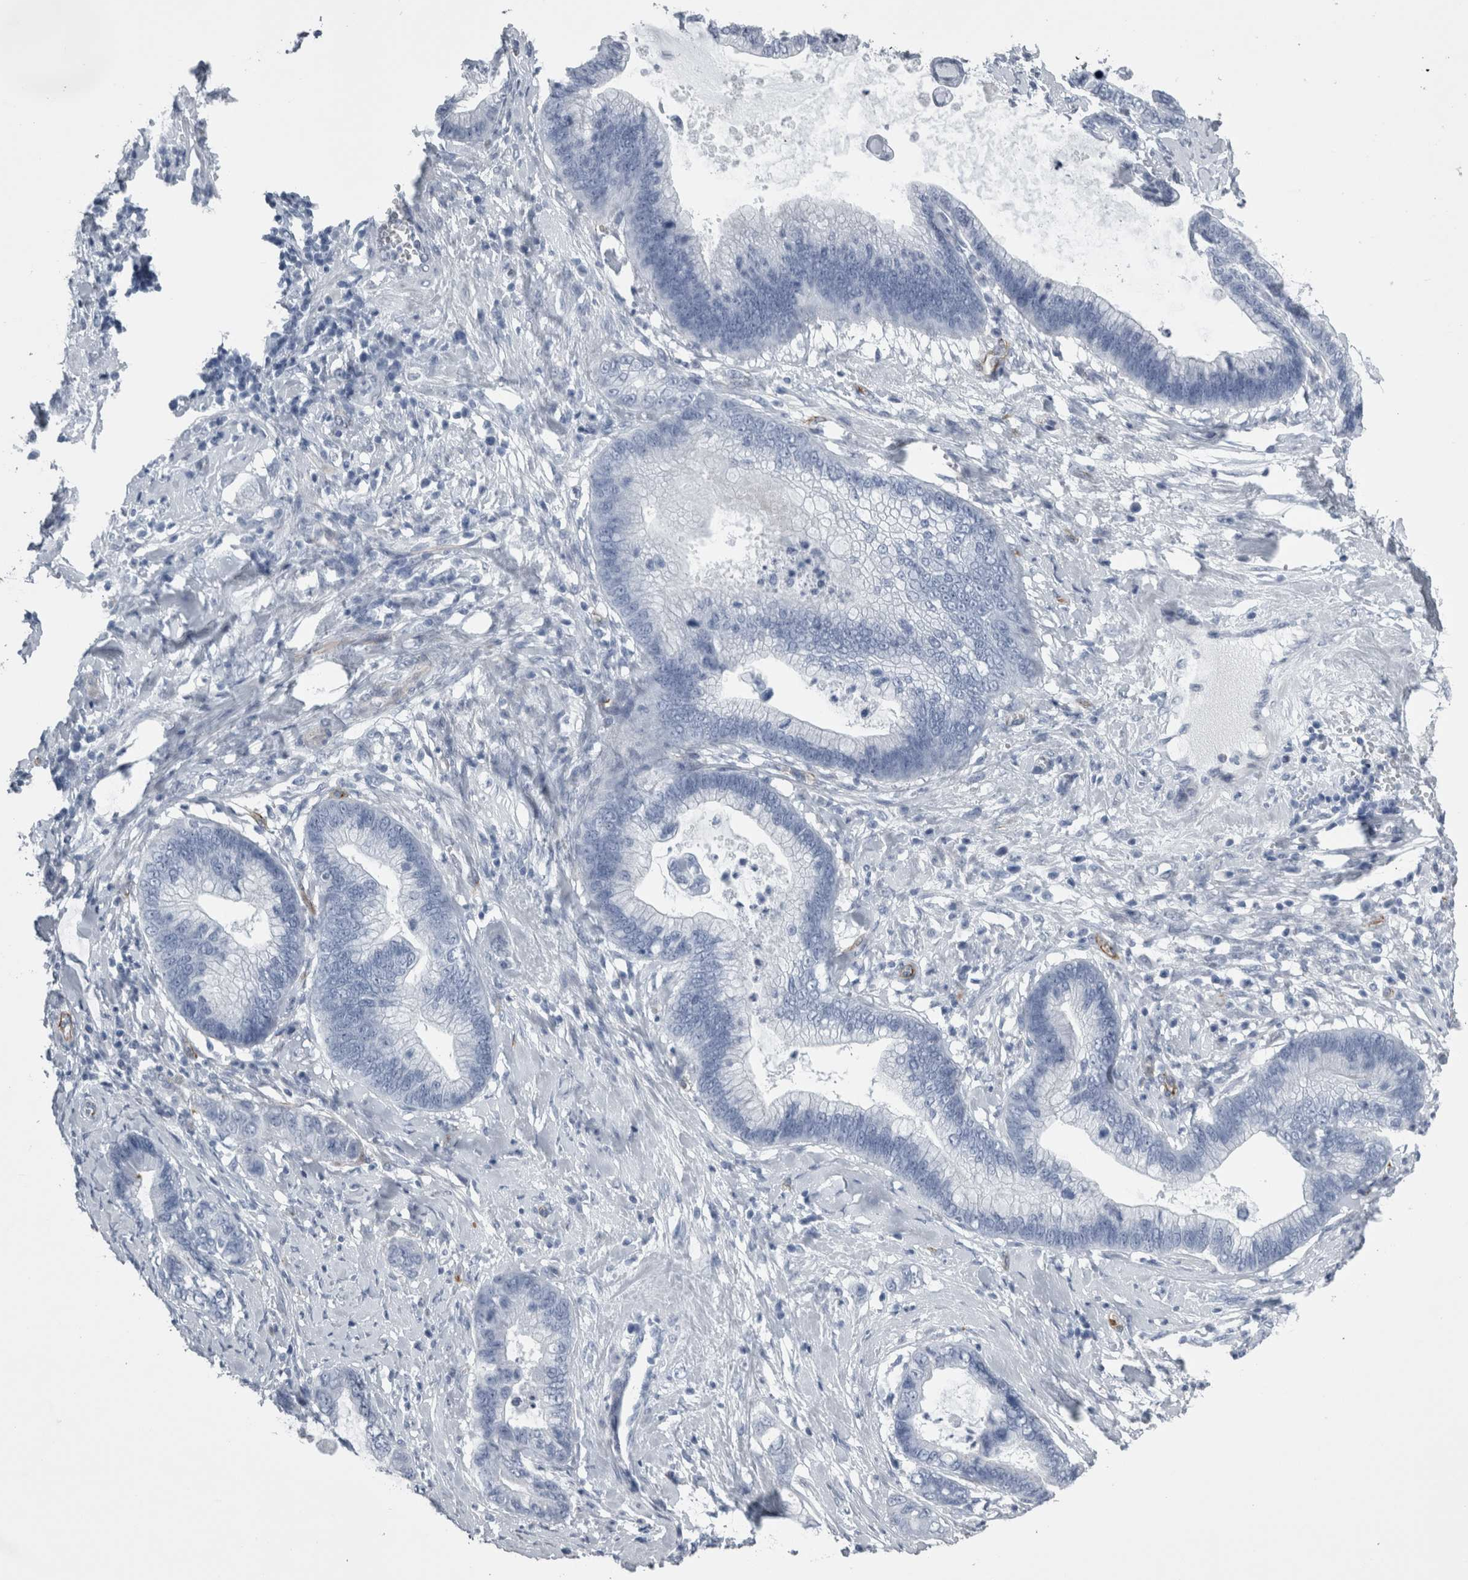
{"staining": {"intensity": "negative", "quantity": "none", "location": "none"}, "tissue": "cervical cancer", "cell_type": "Tumor cells", "image_type": "cancer", "snomed": [{"axis": "morphology", "description": "Adenocarcinoma, NOS"}, {"axis": "topography", "description": "Cervix"}], "caption": "IHC of cervical adenocarcinoma reveals no positivity in tumor cells. The staining was performed using DAB (3,3'-diaminobenzidine) to visualize the protein expression in brown, while the nuclei were stained in blue with hematoxylin (Magnification: 20x).", "gene": "VWDE", "patient": {"sex": "female", "age": 44}}